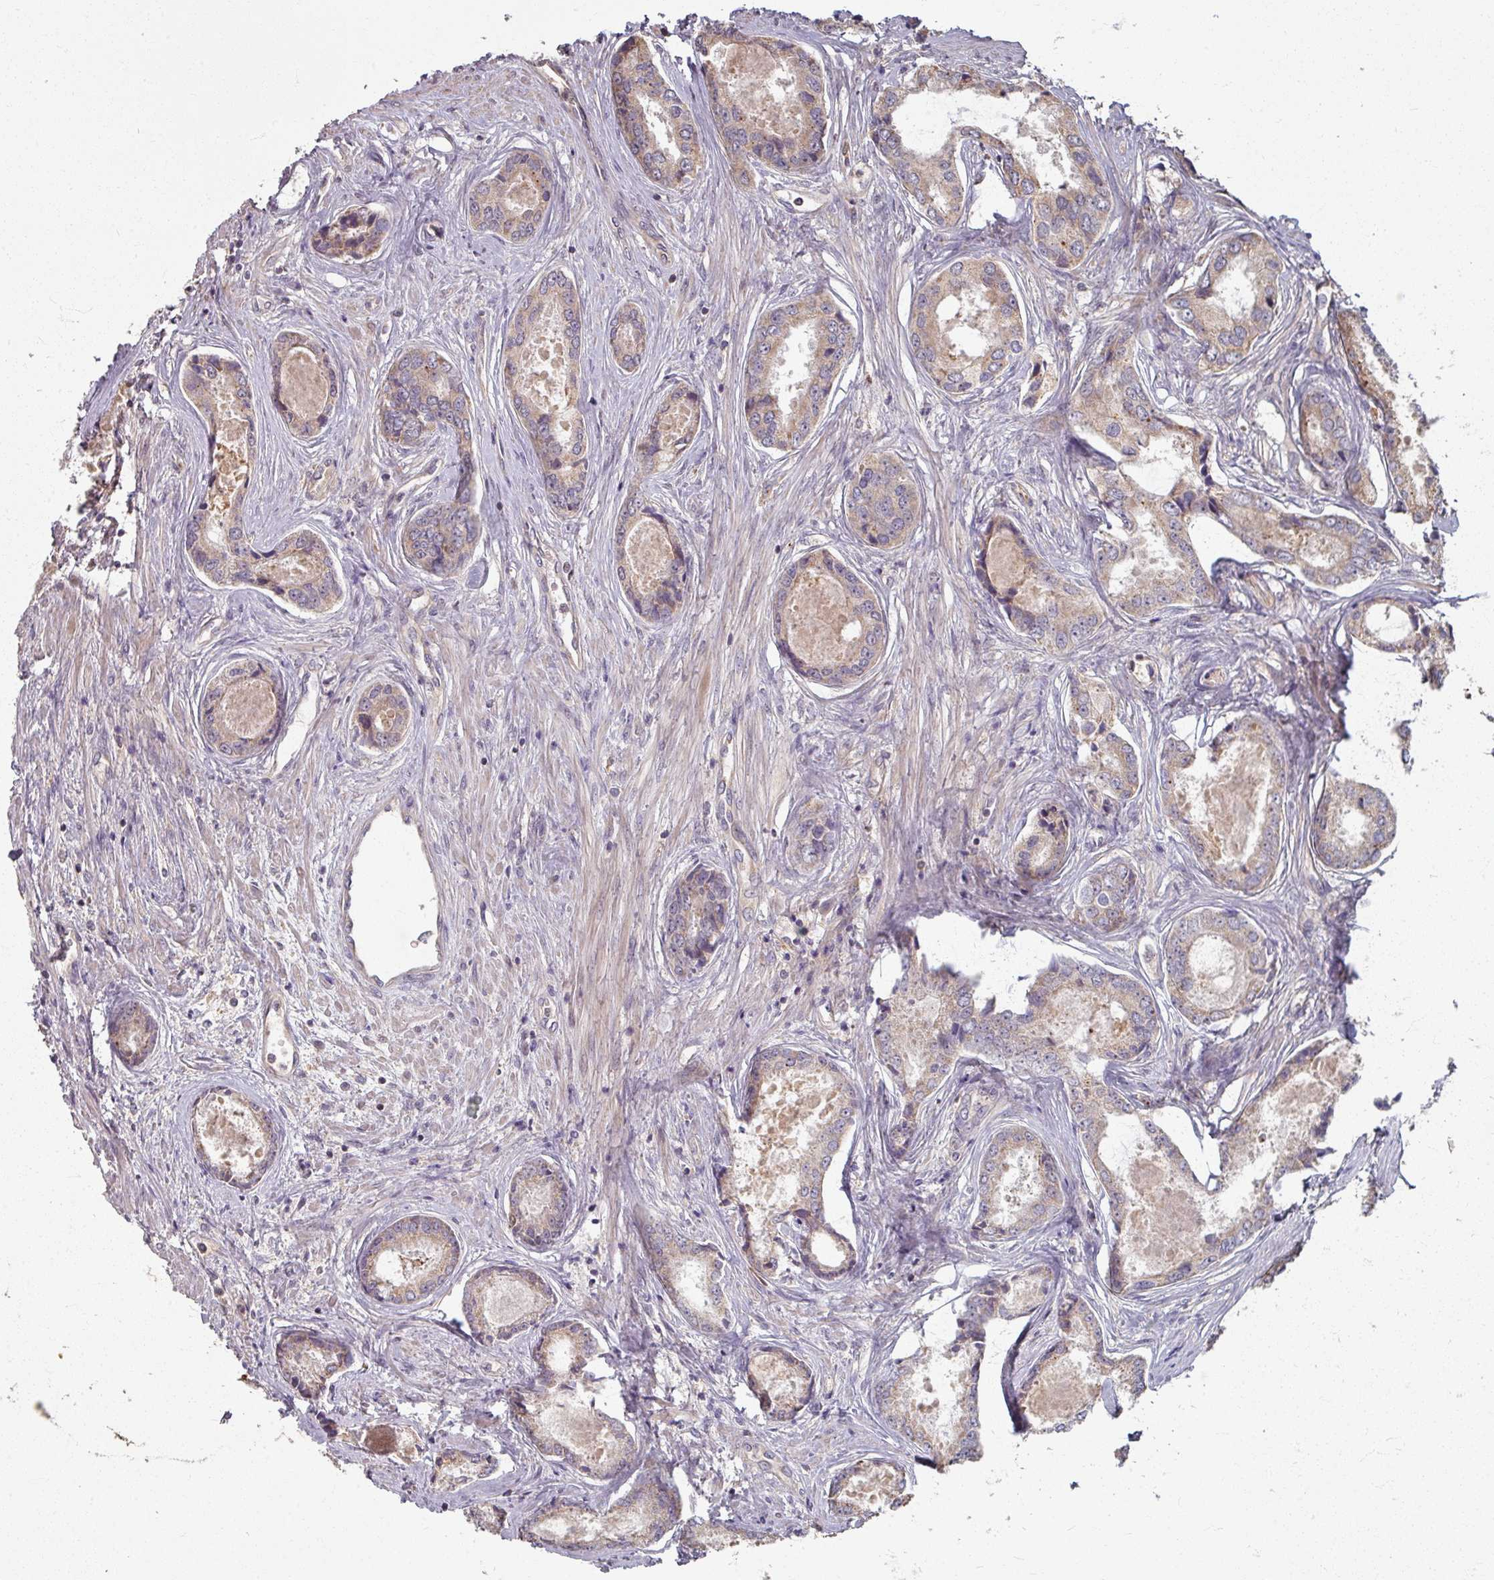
{"staining": {"intensity": "weak", "quantity": "25%-75%", "location": "cytoplasmic/membranous"}, "tissue": "prostate cancer", "cell_type": "Tumor cells", "image_type": "cancer", "snomed": [{"axis": "morphology", "description": "Adenocarcinoma, Low grade"}, {"axis": "topography", "description": "Prostate"}], "caption": "An image showing weak cytoplasmic/membranous expression in about 25%-75% of tumor cells in prostate cancer, as visualized by brown immunohistochemical staining.", "gene": "CCDC68", "patient": {"sex": "male", "age": 68}}